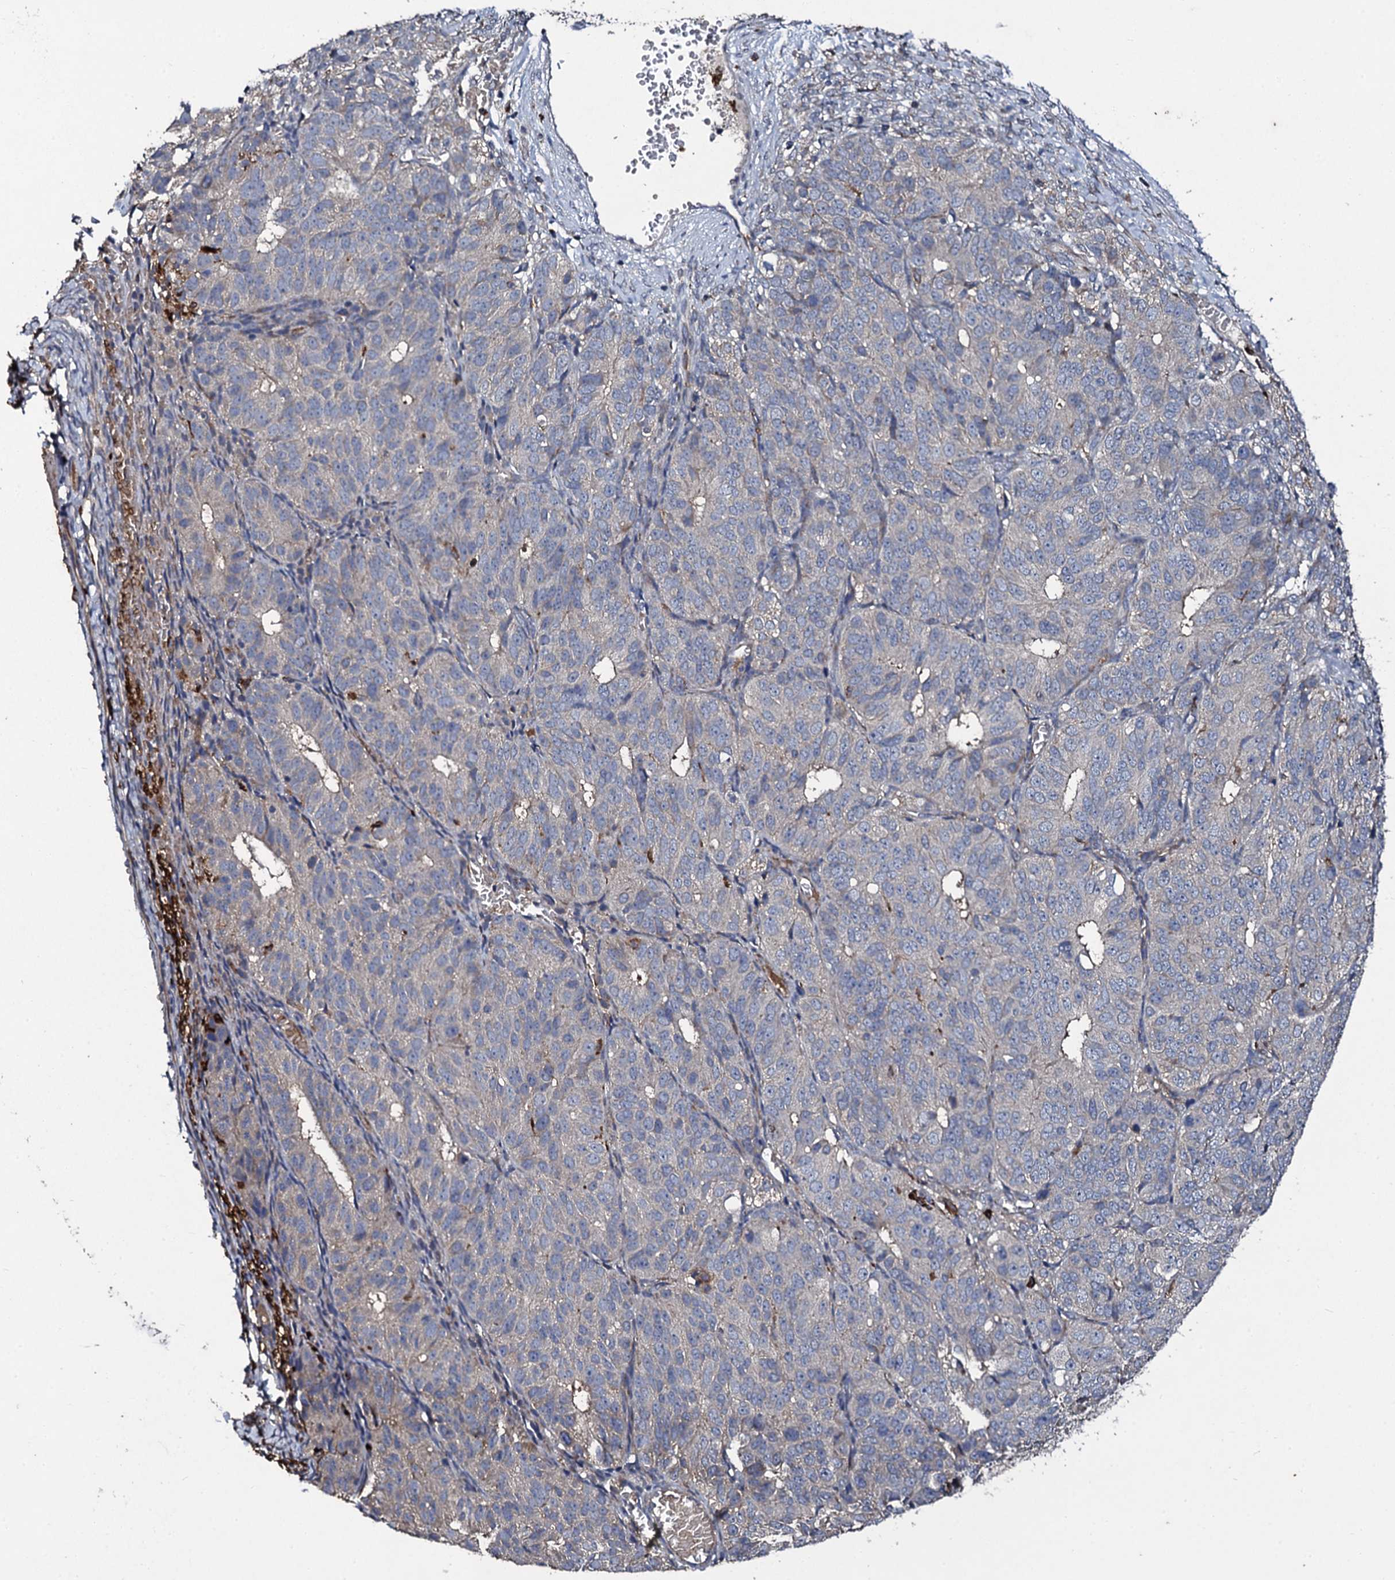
{"staining": {"intensity": "negative", "quantity": "none", "location": "none"}, "tissue": "ovarian cancer", "cell_type": "Tumor cells", "image_type": "cancer", "snomed": [{"axis": "morphology", "description": "Carcinoma, endometroid"}, {"axis": "topography", "description": "Ovary"}], "caption": "This is an immunohistochemistry photomicrograph of human ovarian endometroid carcinoma. There is no positivity in tumor cells.", "gene": "LRRC28", "patient": {"sex": "female", "age": 51}}